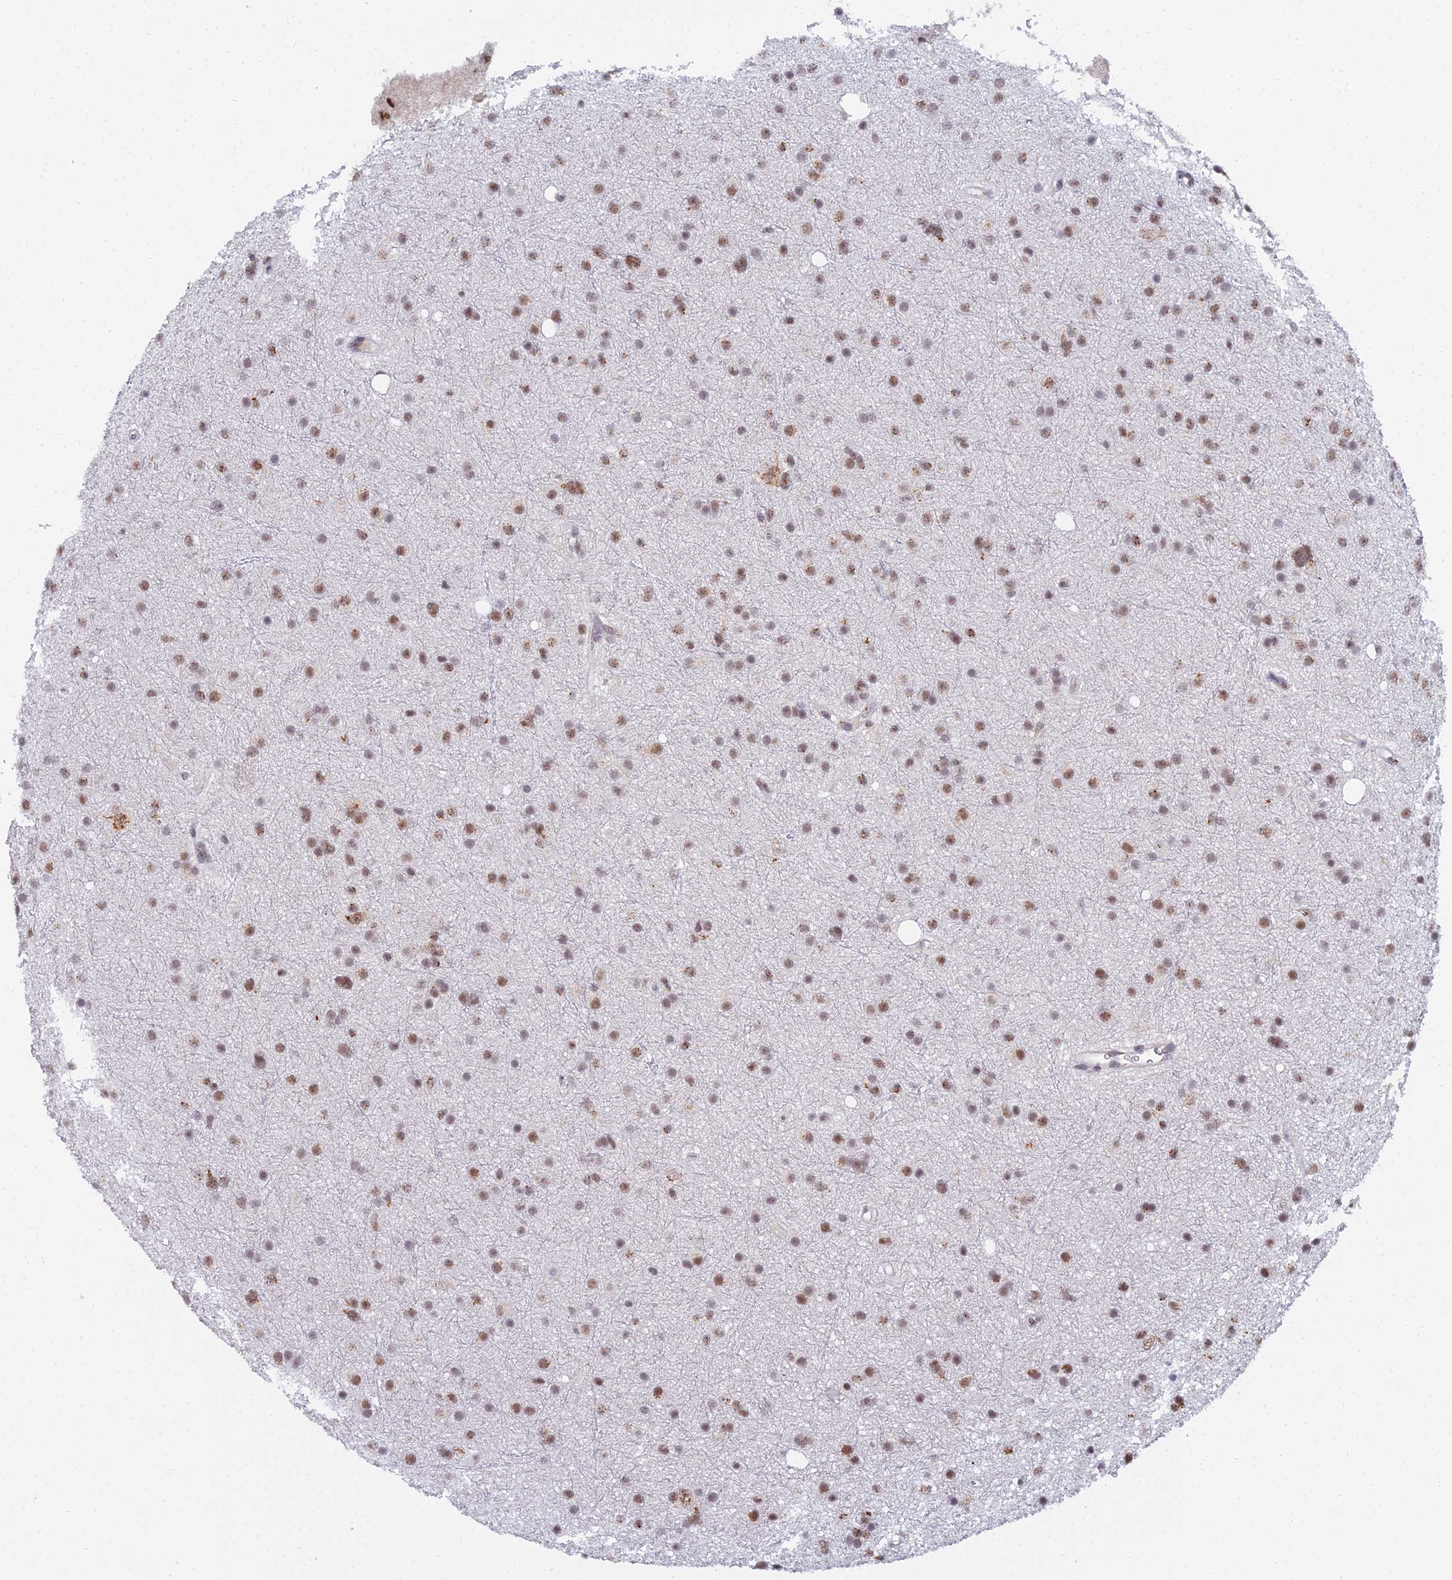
{"staining": {"intensity": "moderate", "quantity": ">75%", "location": "nuclear"}, "tissue": "glioma", "cell_type": "Tumor cells", "image_type": "cancer", "snomed": [{"axis": "morphology", "description": "Glioma, malignant, Low grade"}, {"axis": "topography", "description": "Cerebral cortex"}], "caption": "IHC micrograph of human glioma stained for a protein (brown), which shows medium levels of moderate nuclear staining in about >75% of tumor cells.", "gene": "THOC3", "patient": {"sex": "female", "age": 39}}